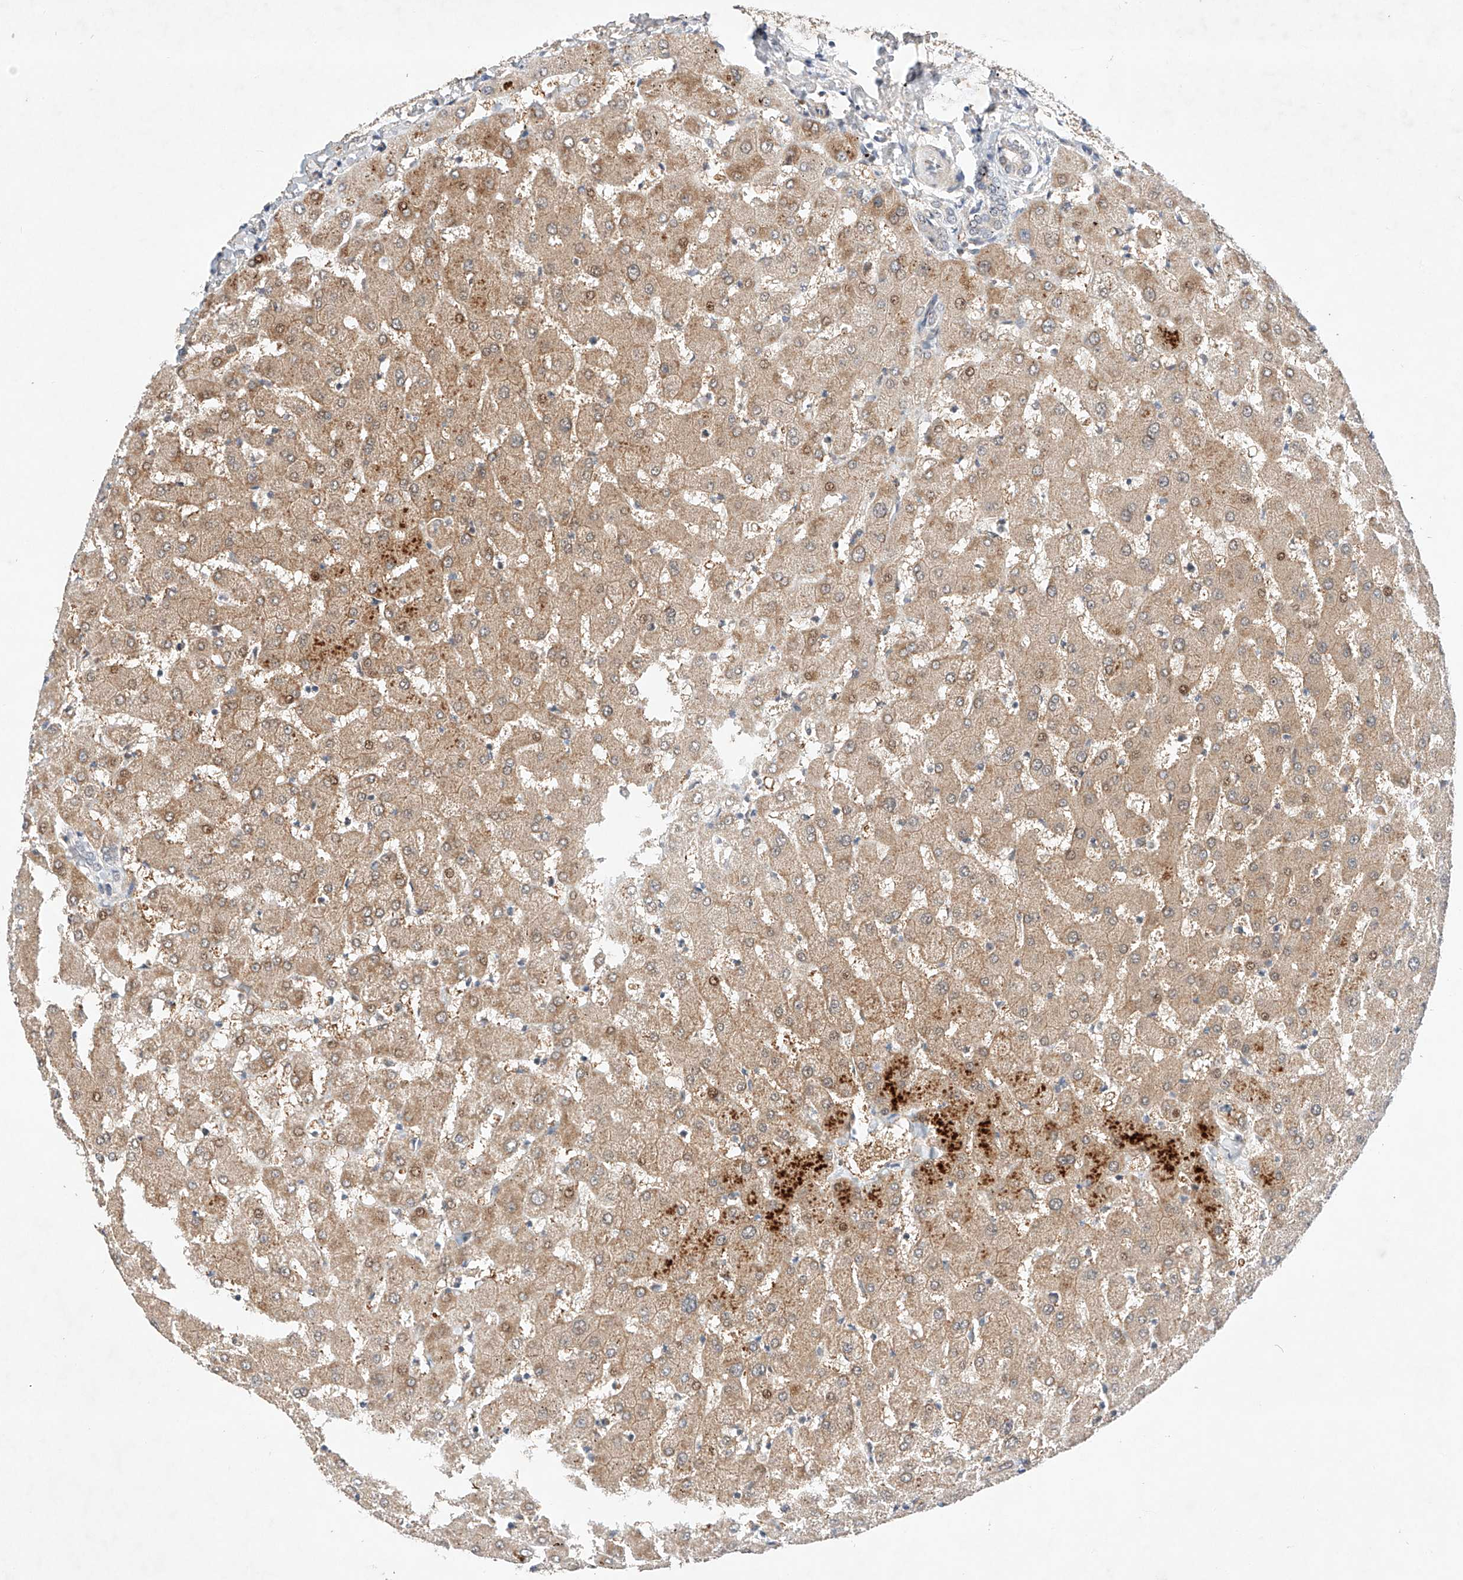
{"staining": {"intensity": "weak", "quantity": "25%-75%", "location": "cytoplasmic/membranous"}, "tissue": "liver", "cell_type": "Cholangiocytes", "image_type": "normal", "snomed": [{"axis": "morphology", "description": "Normal tissue, NOS"}, {"axis": "topography", "description": "Liver"}], "caption": "Liver was stained to show a protein in brown. There is low levels of weak cytoplasmic/membranous staining in about 25%-75% of cholangiocytes. (IHC, brightfield microscopy, high magnification).", "gene": "ZNF124", "patient": {"sex": "female", "age": 63}}